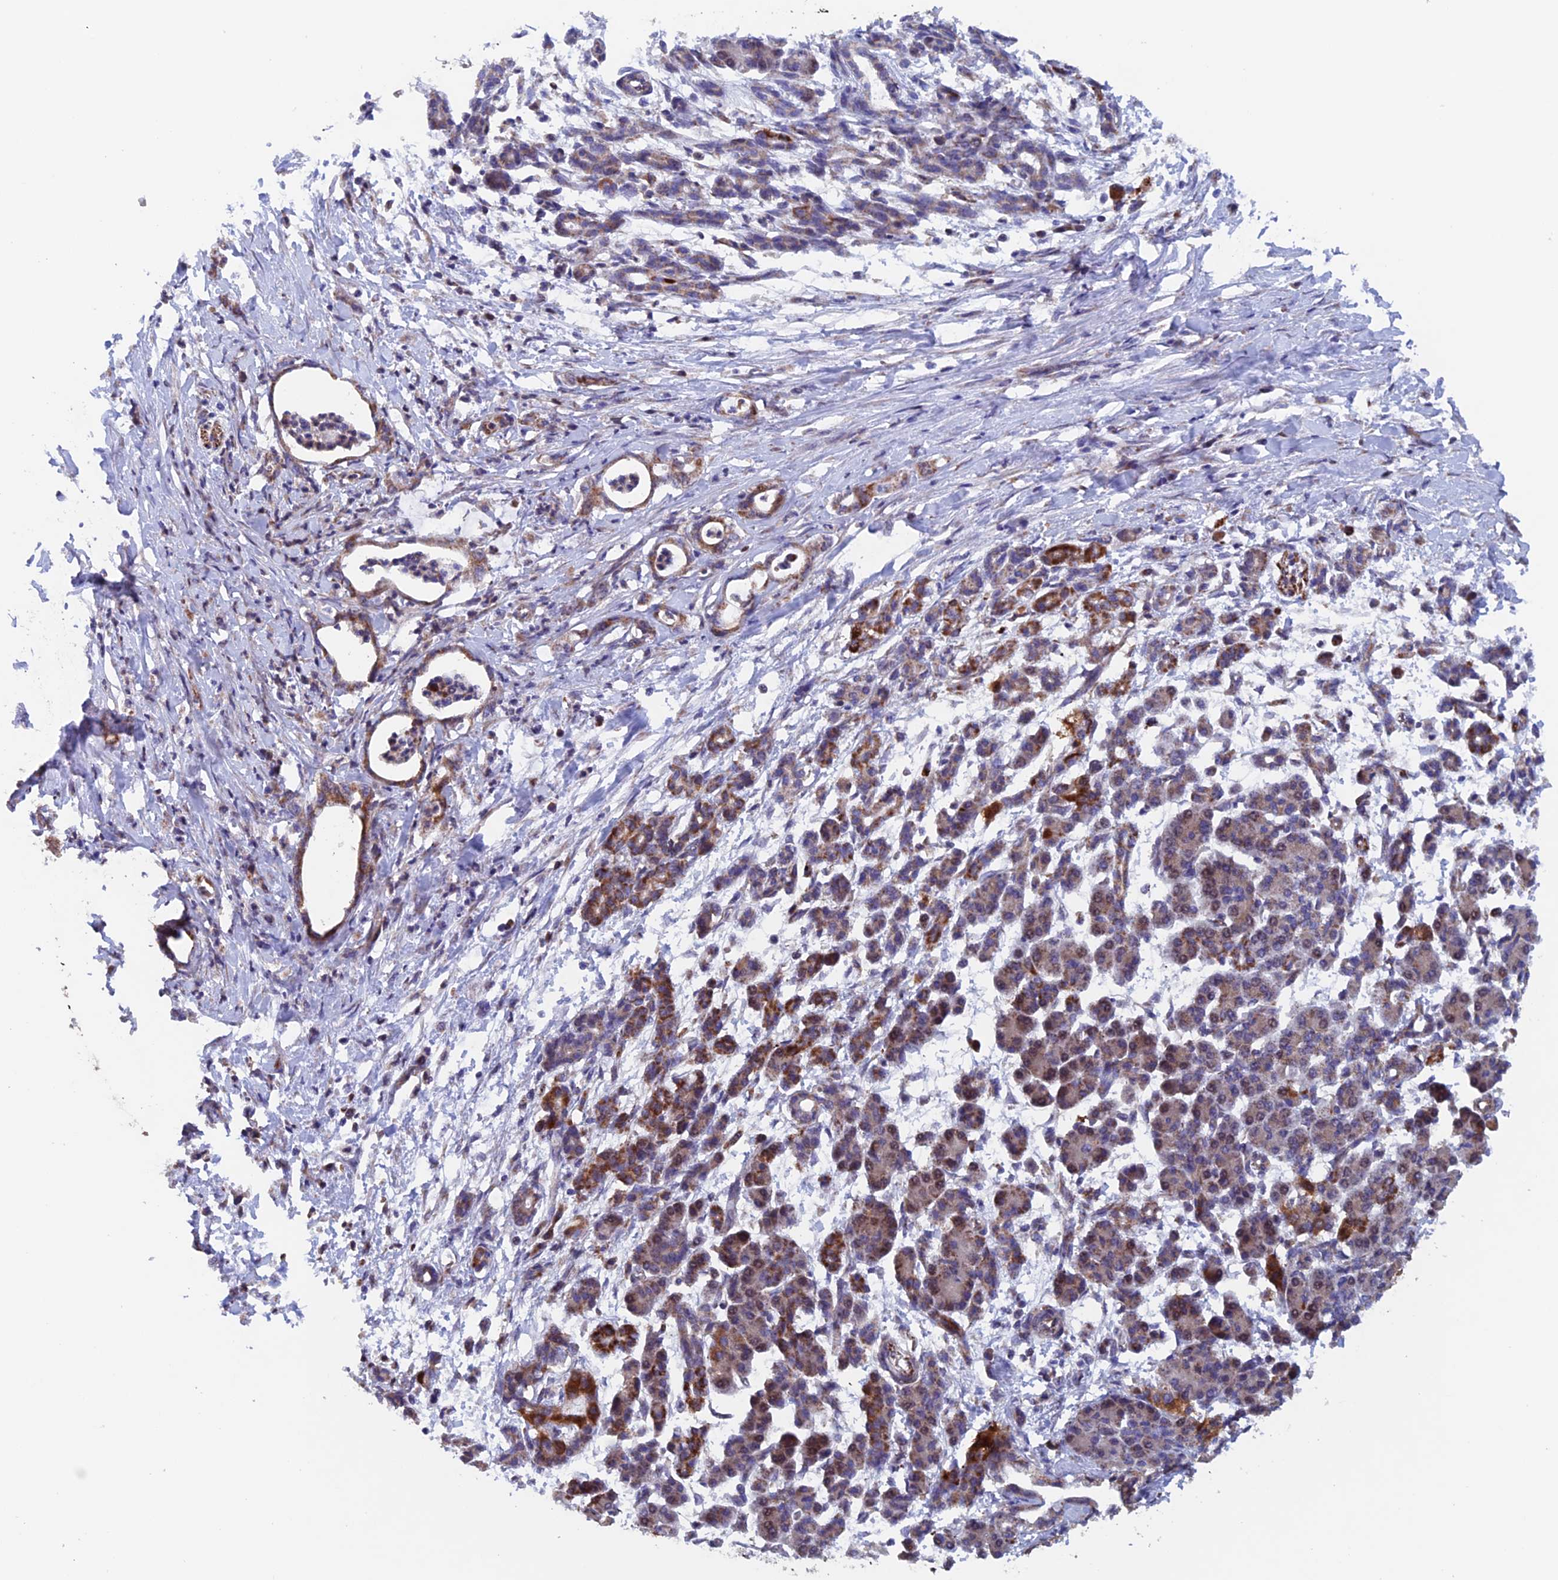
{"staining": {"intensity": "moderate", "quantity": ">75%", "location": "cytoplasmic/membranous"}, "tissue": "pancreatic cancer", "cell_type": "Tumor cells", "image_type": "cancer", "snomed": [{"axis": "morphology", "description": "Adenocarcinoma, NOS"}, {"axis": "topography", "description": "Pancreas"}], "caption": "The photomicrograph displays immunohistochemical staining of pancreatic cancer (adenocarcinoma). There is moderate cytoplasmic/membranous positivity is appreciated in about >75% of tumor cells.", "gene": "MRPL1", "patient": {"sex": "female", "age": 55}}